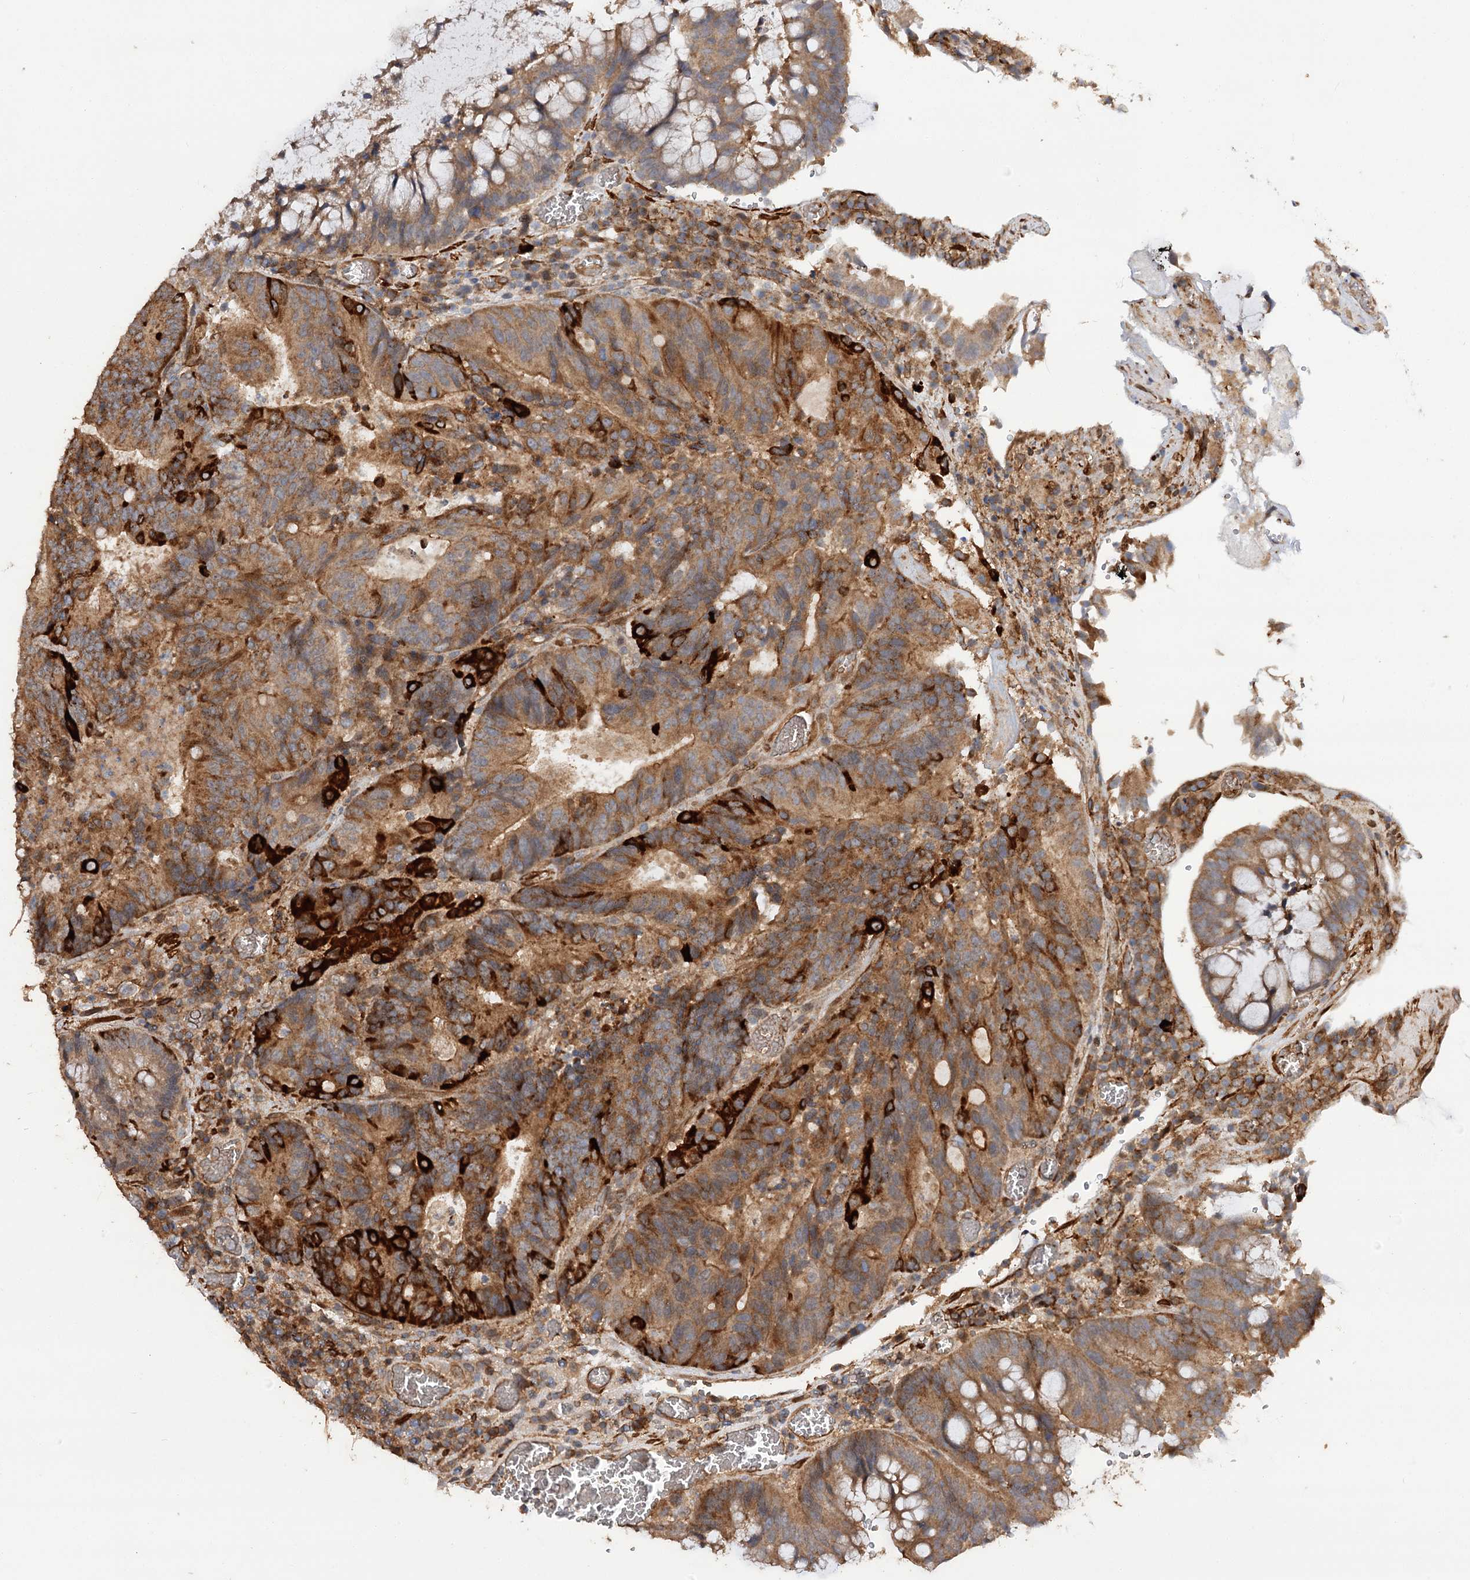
{"staining": {"intensity": "moderate", "quantity": ">75%", "location": "cytoplasmic/membranous"}, "tissue": "colorectal cancer", "cell_type": "Tumor cells", "image_type": "cancer", "snomed": [{"axis": "morphology", "description": "Adenocarcinoma, NOS"}, {"axis": "topography", "description": "Rectum"}], "caption": "Immunohistochemical staining of colorectal cancer reveals moderate cytoplasmic/membranous protein positivity in about >75% of tumor cells.", "gene": "FBXW8", "patient": {"sex": "male", "age": 69}}